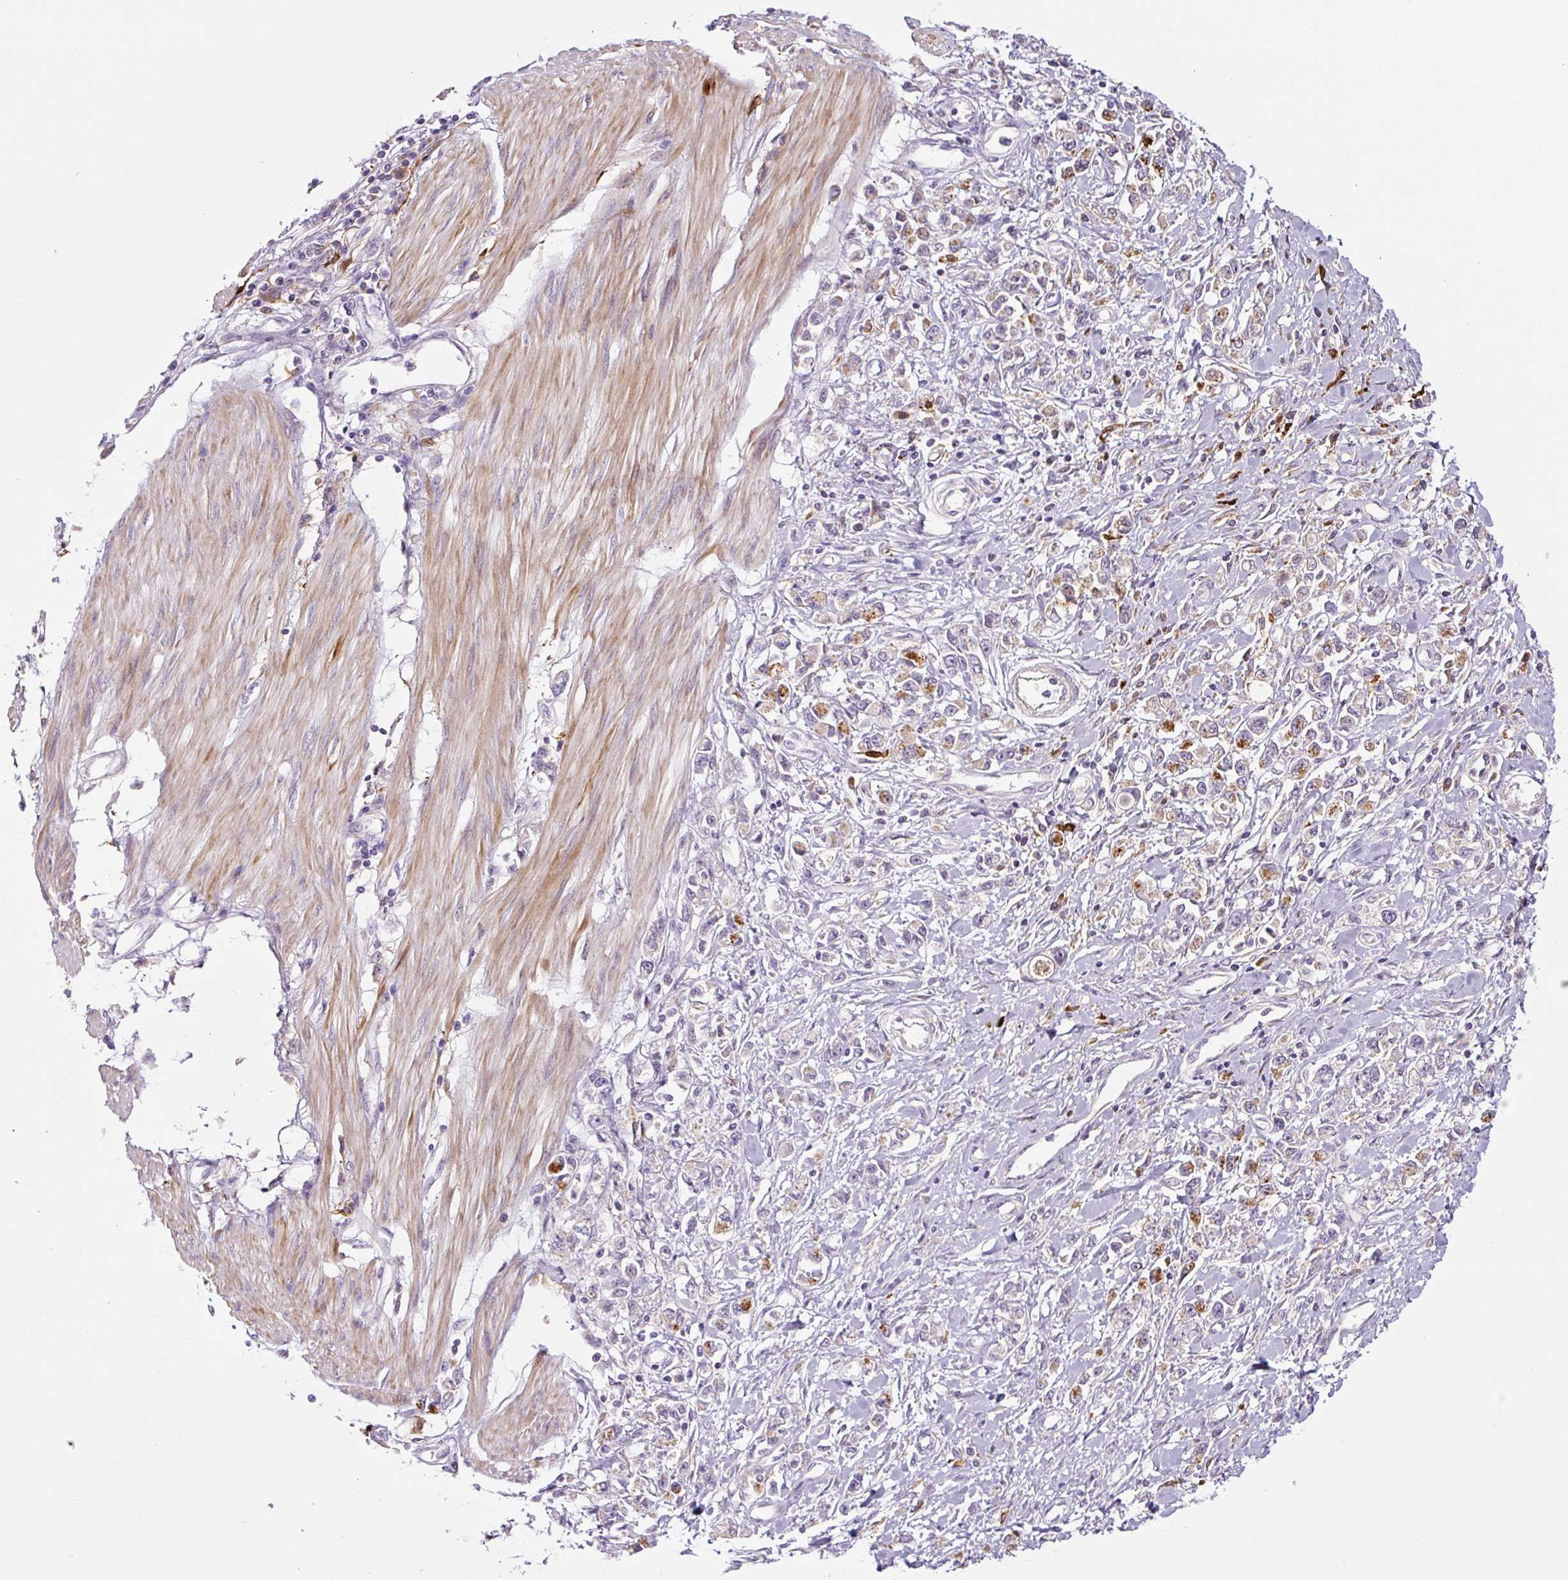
{"staining": {"intensity": "negative", "quantity": "none", "location": "none"}, "tissue": "stomach cancer", "cell_type": "Tumor cells", "image_type": "cancer", "snomed": [{"axis": "morphology", "description": "Adenocarcinoma, NOS"}, {"axis": "topography", "description": "Stomach"}], "caption": "Immunohistochemical staining of stomach cancer (adenocarcinoma) shows no significant staining in tumor cells. (Immunohistochemistry, brightfield microscopy, high magnification).", "gene": "FUT10", "patient": {"sex": "female", "age": 76}}